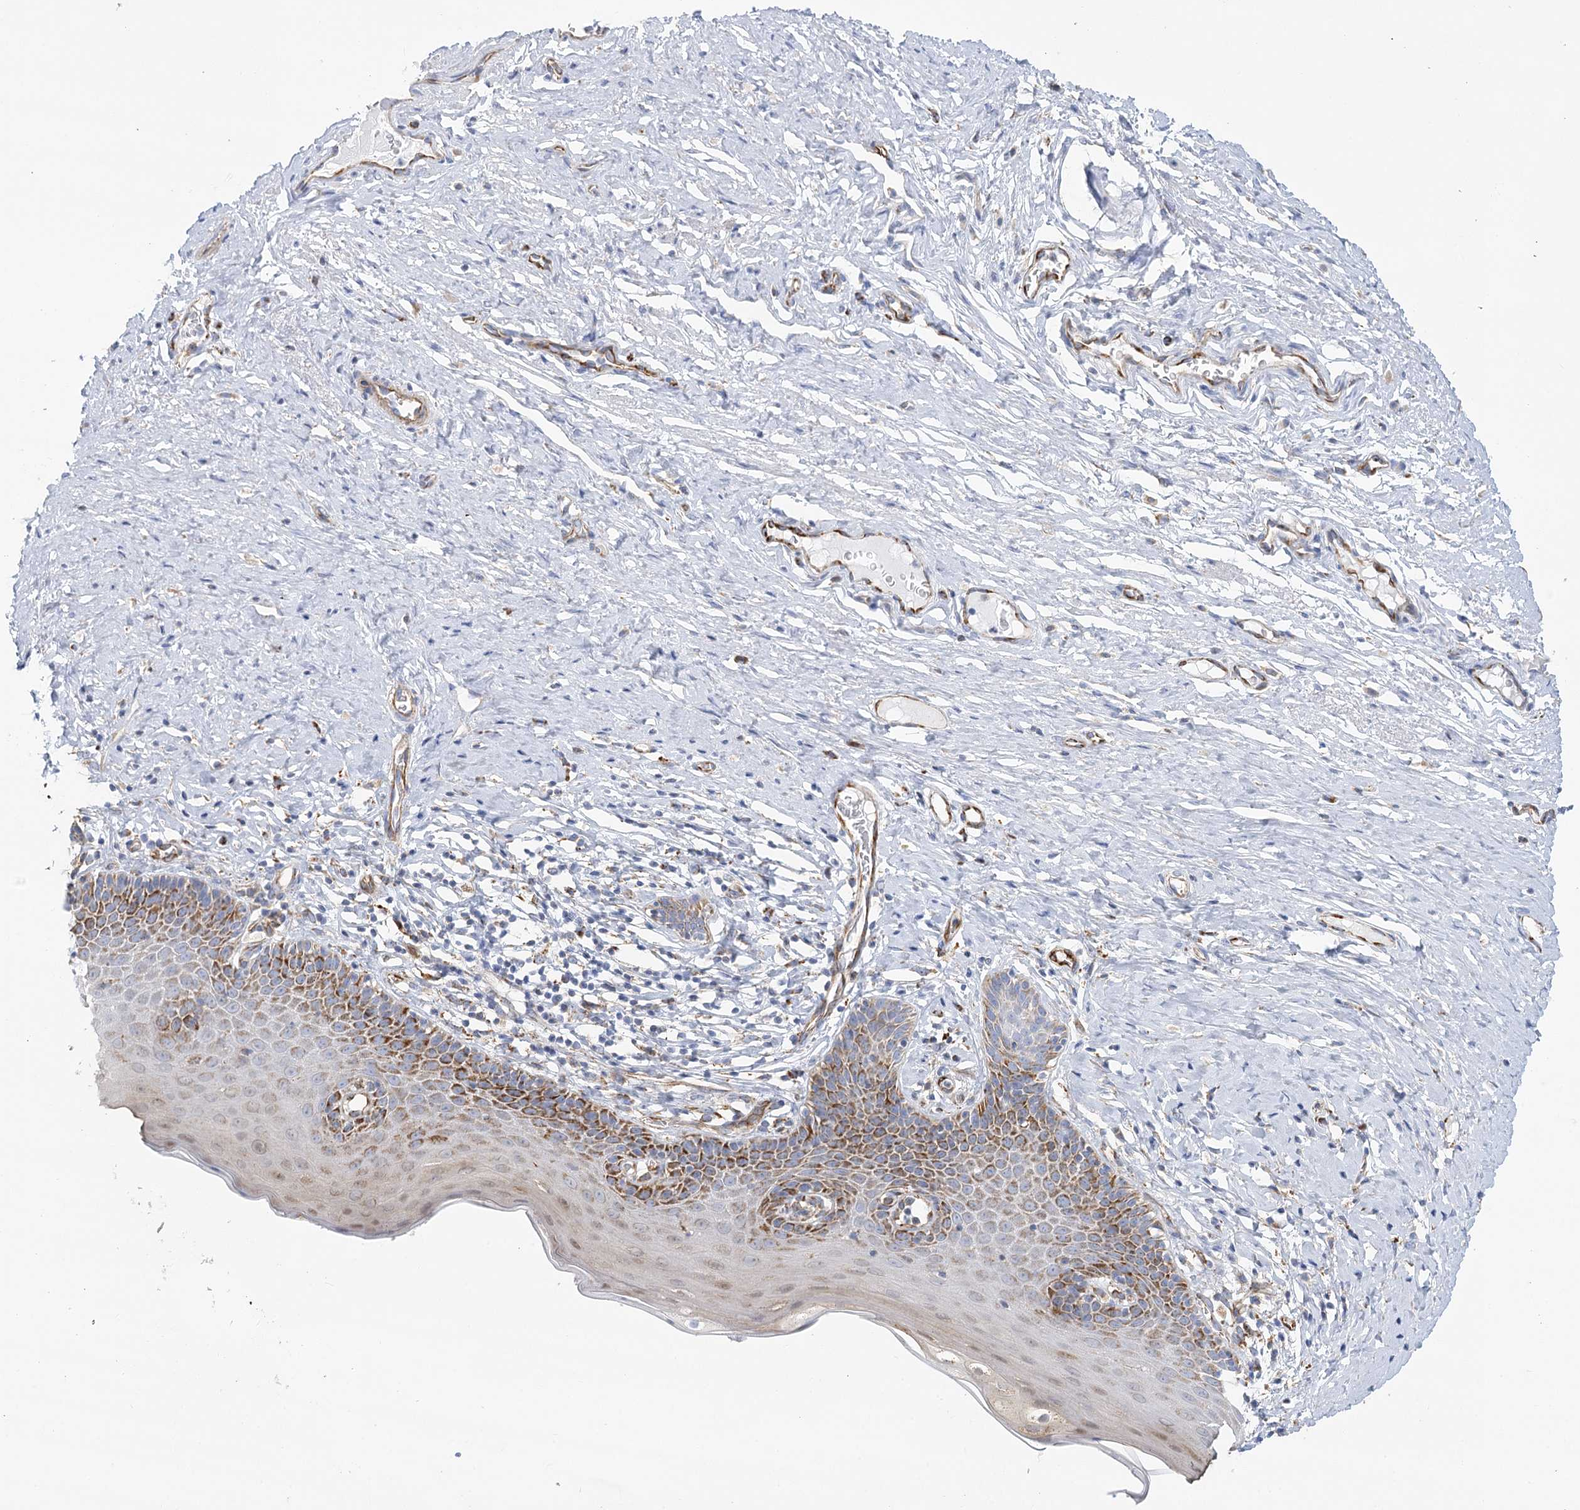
{"staining": {"intensity": "moderate", "quantity": ">75%", "location": "cytoplasmic/membranous"}, "tissue": "cervix", "cell_type": "Glandular cells", "image_type": "normal", "snomed": [{"axis": "morphology", "description": "Normal tissue, NOS"}, {"axis": "topography", "description": "Cervix"}], "caption": "This micrograph displays benign cervix stained with IHC to label a protein in brown. The cytoplasmic/membranous of glandular cells show moderate positivity for the protein. Nuclei are counter-stained blue.", "gene": "DHTKD1", "patient": {"sex": "female", "age": 42}}